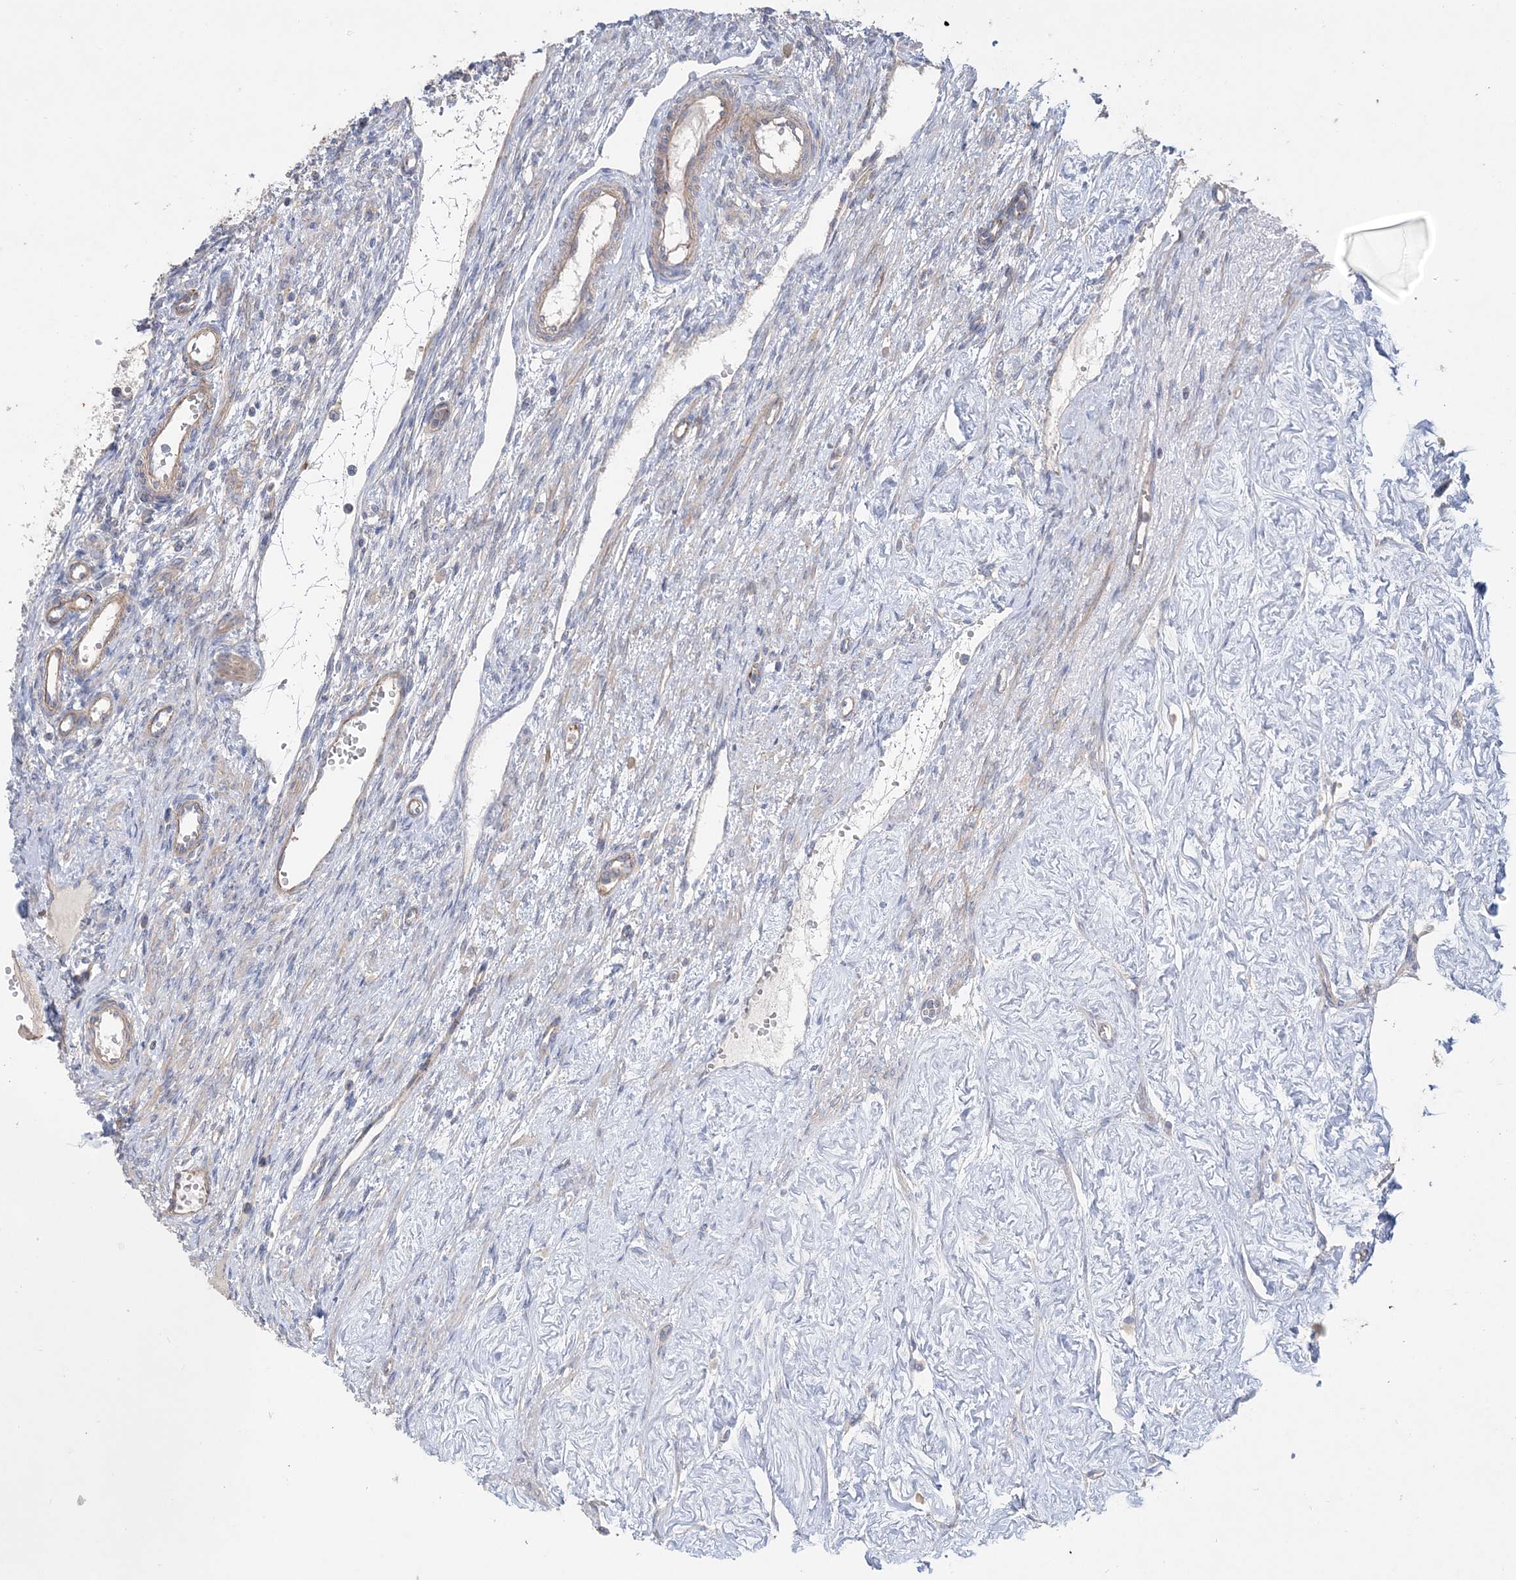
{"staining": {"intensity": "negative", "quantity": "none", "location": "none"}, "tissue": "ovary", "cell_type": "Ovarian stroma cells", "image_type": "normal", "snomed": [{"axis": "morphology", "description": "Normal tissue, NOS"}, {"axis": "morphology", "description": "Cyst, NOS"}, {"axis": "topography", "description": "Ovary"}], "caption": "The image exhibits no staining of ovarian stroma cells in normal ovary. The staining is performed using DAB brown chromogen with nuclei counter-stained in using hematoxylin.", "gene": "PIGC", "patient": {"sex": "female", "age": 33}}